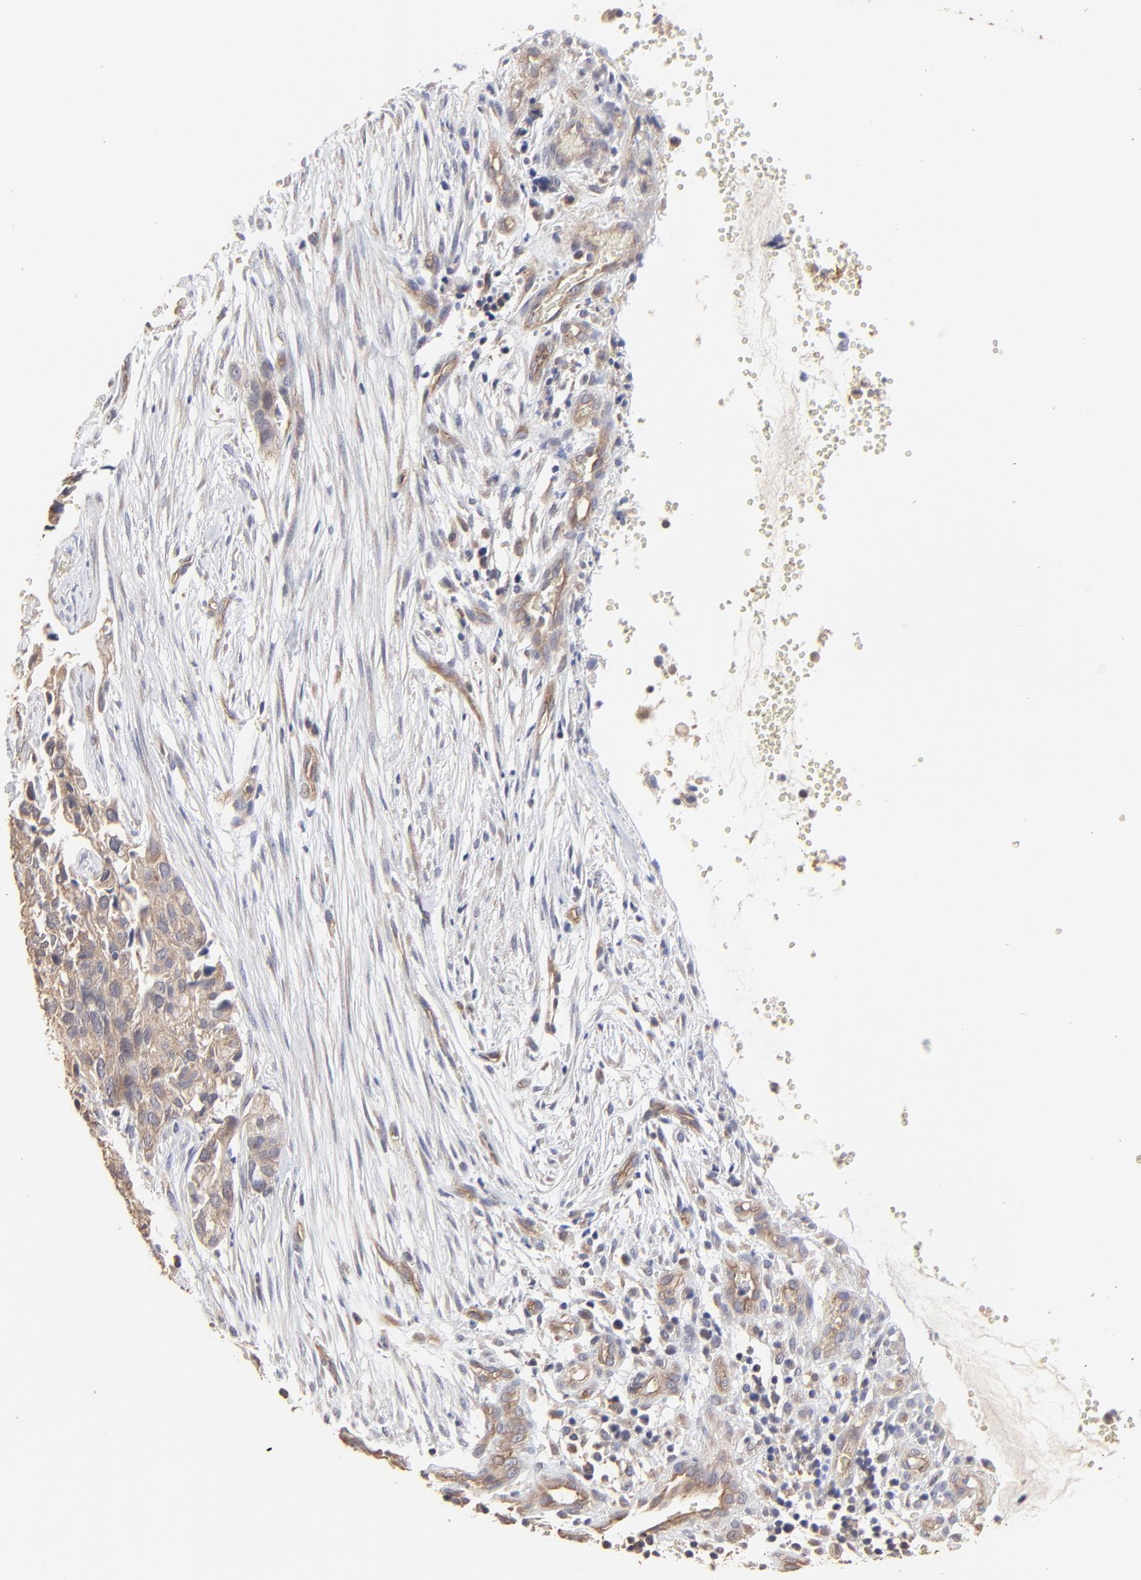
{"staining": {"intensity": "moderate", "quantity": ">75%", "location": "cytoplasmic/membranous"}, "tissue": "cervical cancer", "cell_type": "Tumor cells", "image_type": "cancer", "snomed": [{"axis": "morphology", "description": "Normal tissue, NOS"}, {"axis": "morphology", "description": "Squamous cell carcinoma, NOS"}, {"axis": "topography", "description": "Cervix"}], "caption": "Brown immunohistochemical staining in human cervical squamous cell carcinoma demonstrates moderate cytoplasmic/membranous expression in about >75% of tumor cells.", "gene": "ARMT1", "patient": {"sex": "female", "age": 45}}